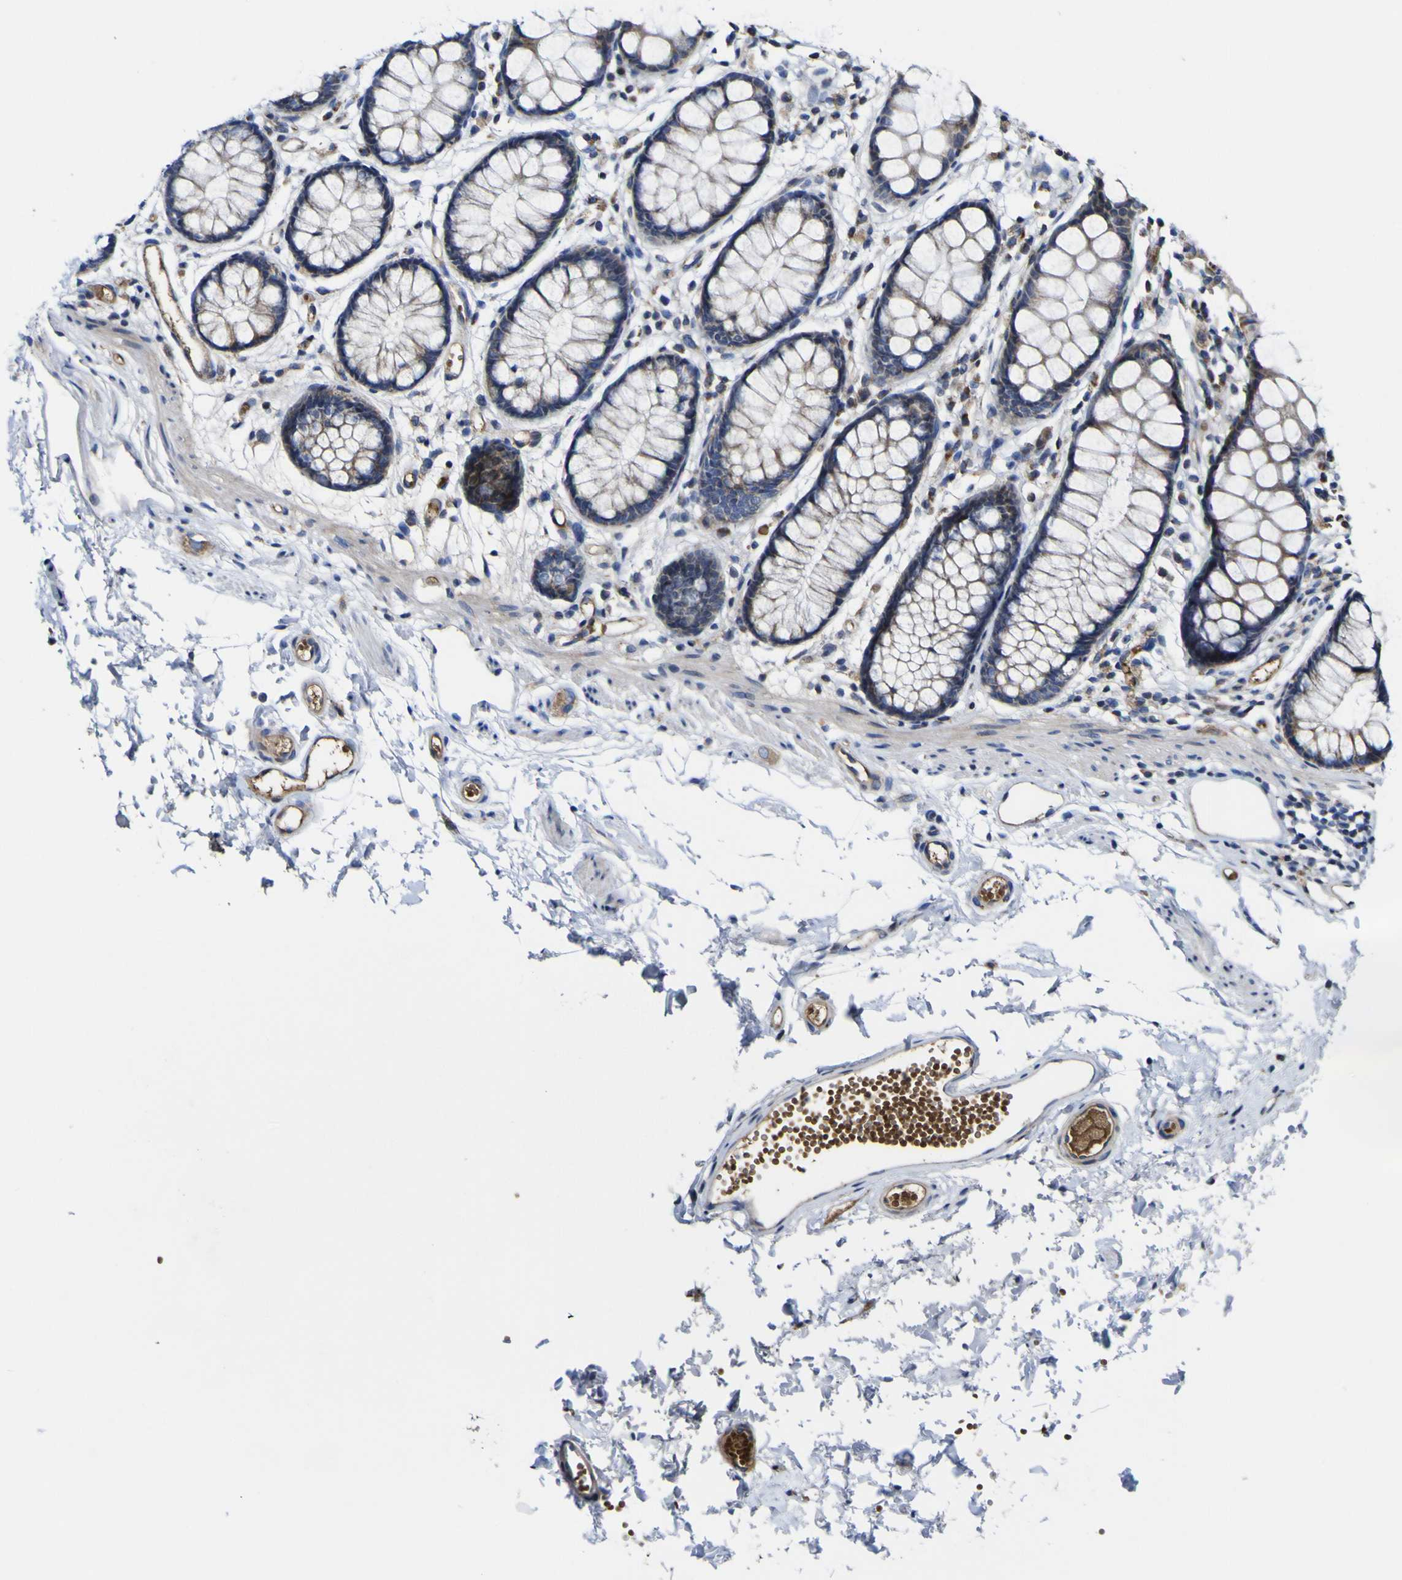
{"staining": {"intensity": "moderate", "quantity": ">75%", "location": "cytoplasmic/membranous"}, "tissue": "rectum", "cell_type": "Glandular cells", "image_type": "normal", "snomed": [{"axis": "morphology", "description": "Normal tissue, NOS"}, {"axis": "topography", "description": "Rectum"}], "caption": "A high-resolution image shows immunohistochemistry (IHC) staining of benign rectum, which demonstrates moderate cytoplasmic/membranous positivity in approximately >75% of glandular cells. The staining is performed using DAB brown chromogen to label protein expression. The nuclei are counter-stained blue using hematoxylin.", "gene": "CCDC90B", "patient": {"sex": "female", "age": 66}}